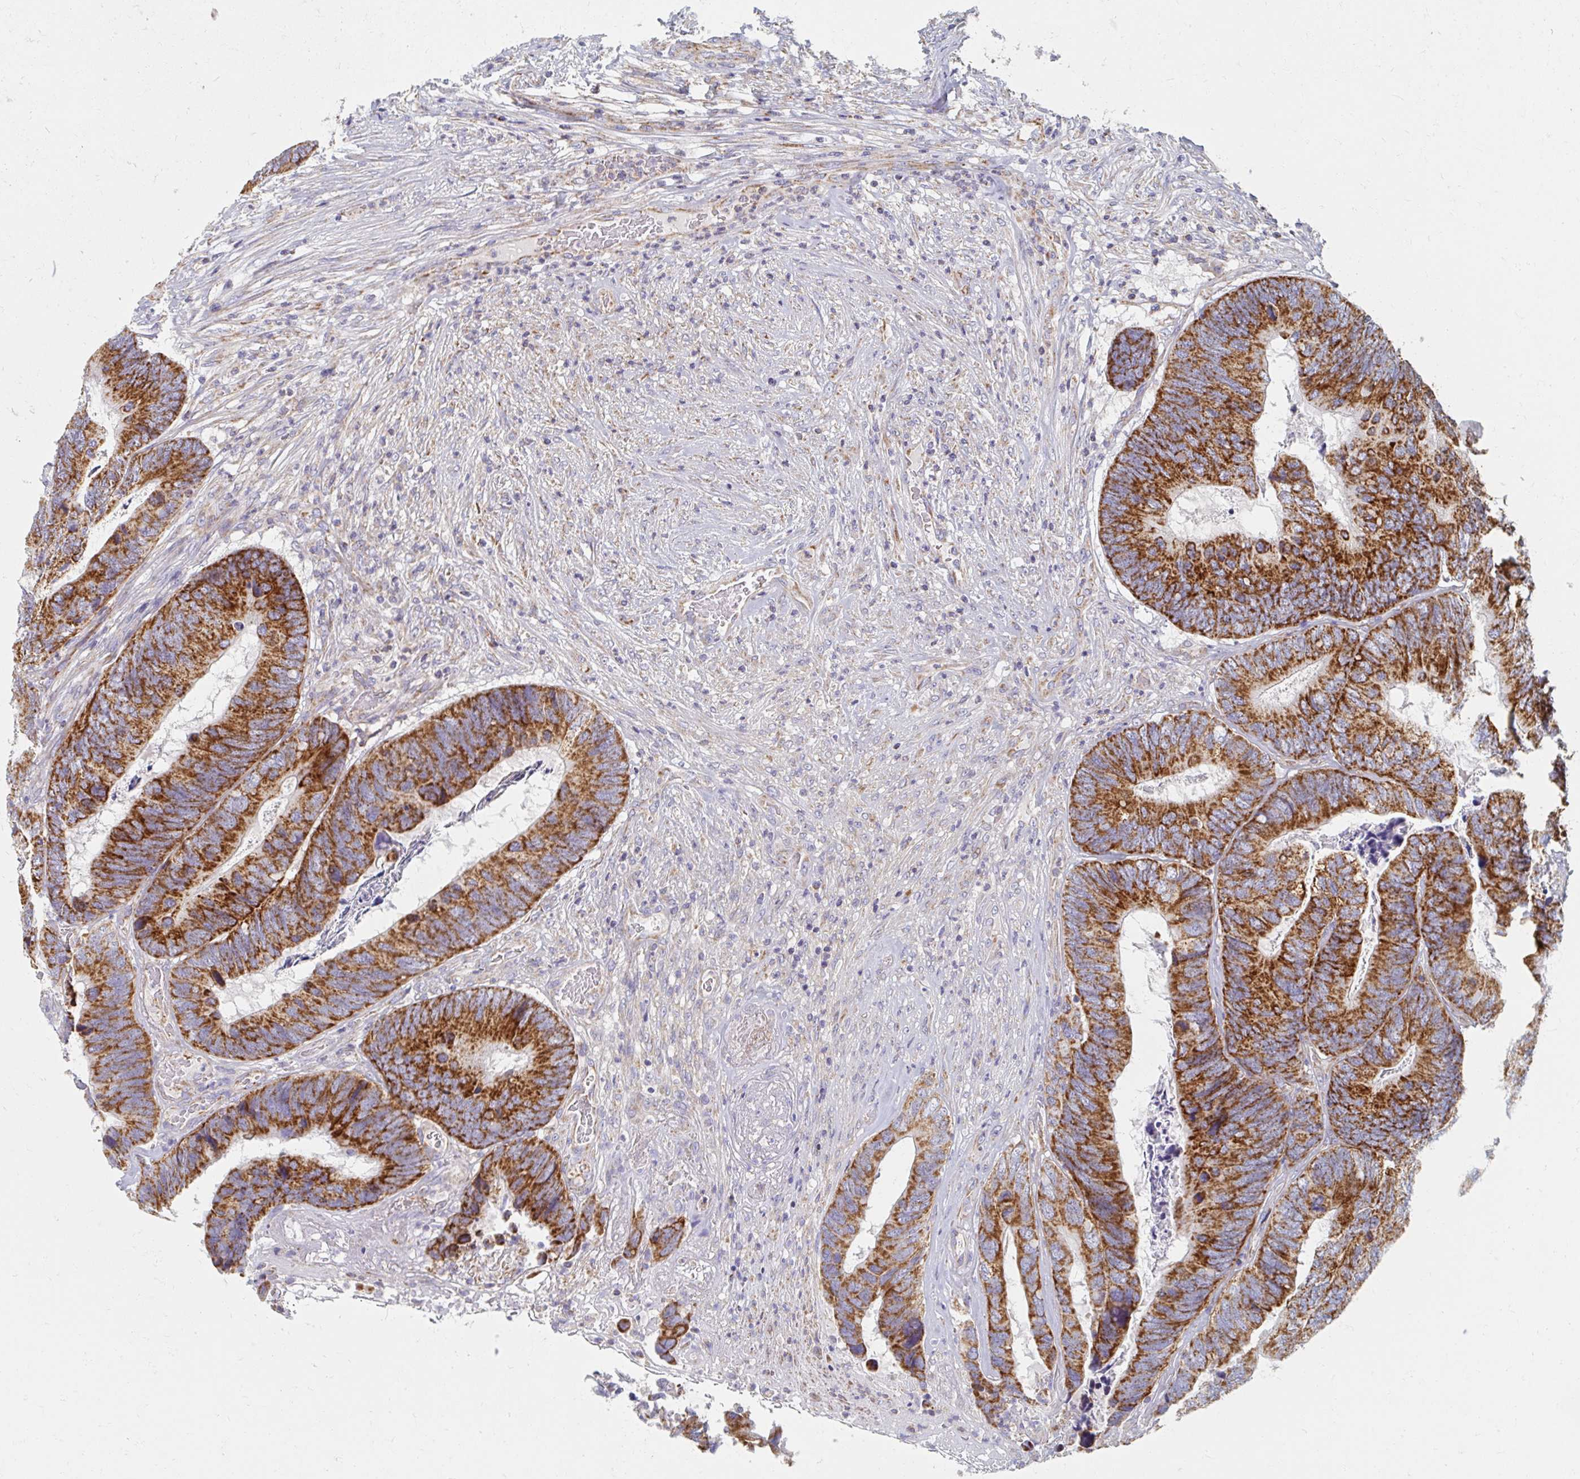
{"staining": {"intensity": "strong", "quantity": ">75%", "location": "cytoplasmic/membranous"}, "tissue": "colorectal cancer", "cell_type": "Tumor cells", "image_type": "cancer", "snomed": [{"axis": "morphology", "description": "Adenocarcinoma, NOS"}, {"axis": "topography", "description": "Colon"}], "caption": "Protein staining exhibits strong cytoplasmic/membranous staining in about >75% of tumor cells in colorectal adenocarcinoma. (Stains: DAB in brown, nuclei in blue, Microscopy: brightfield microscopy at high magnification).", "gene": "MAVS", "patient": {"sex": "female", "age": 67}}